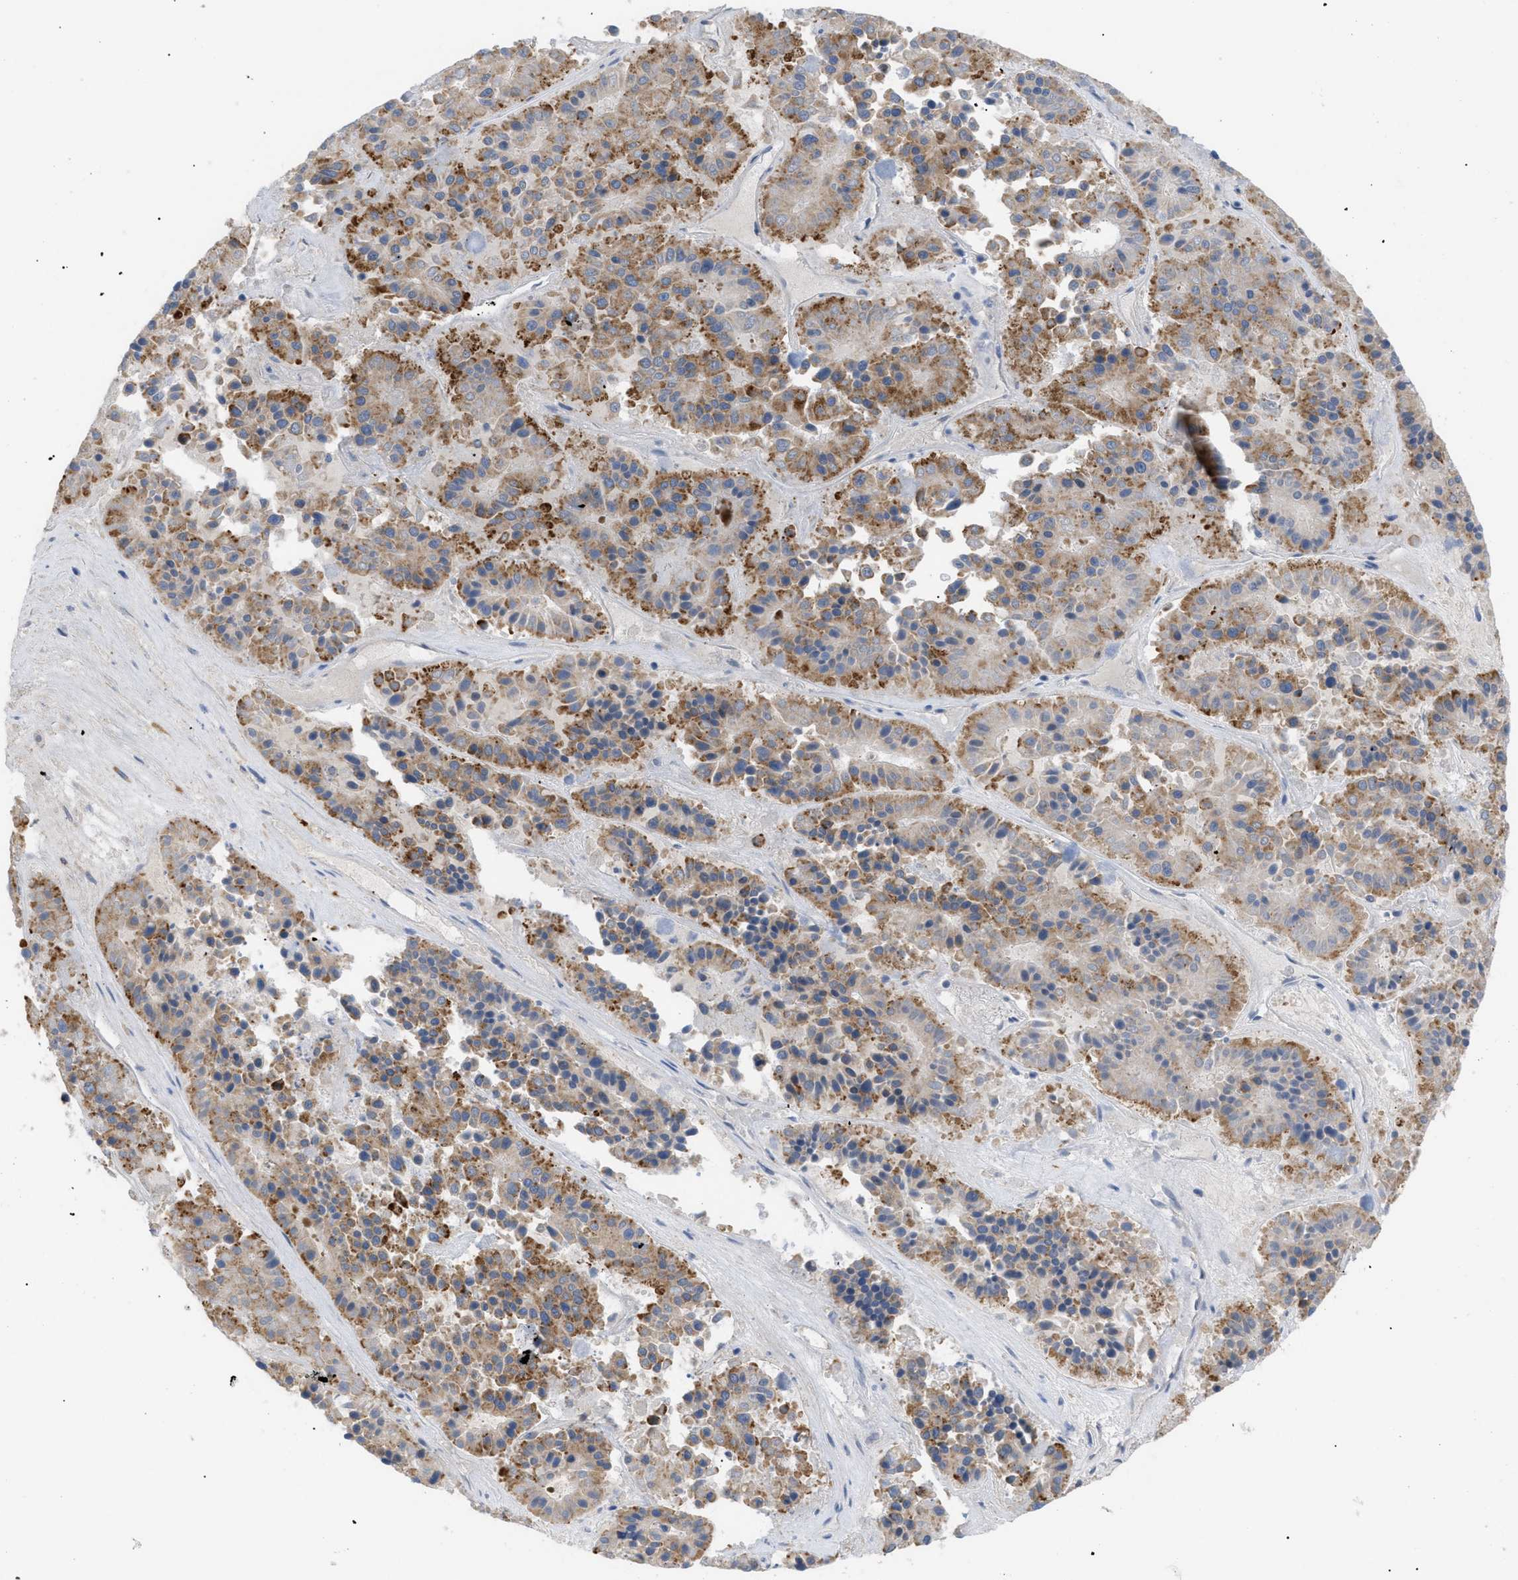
{"staining": {"intensity": "moderate", "quantity": ">75%", "location": "cytoplasmic/membranous"}, "tissue": "pancreatic cancer", "cell_type": "Tumor cells", "image_type": "cancer", "snomed": [{"axis": "morphology", "description": "Adenocarcinoma, NOS"}, {"axis": "topography", "description": "Pancreas"}], "caption": "Immunohistochemical staining of pancreatic adenocarcinoma exhibits medium levels of moderate cytoplasmic/membranous protein staining in approximately >75% of tumor cells.", "gene": "SLC50A1", "patient": {"sex": "male", "age": 50}}